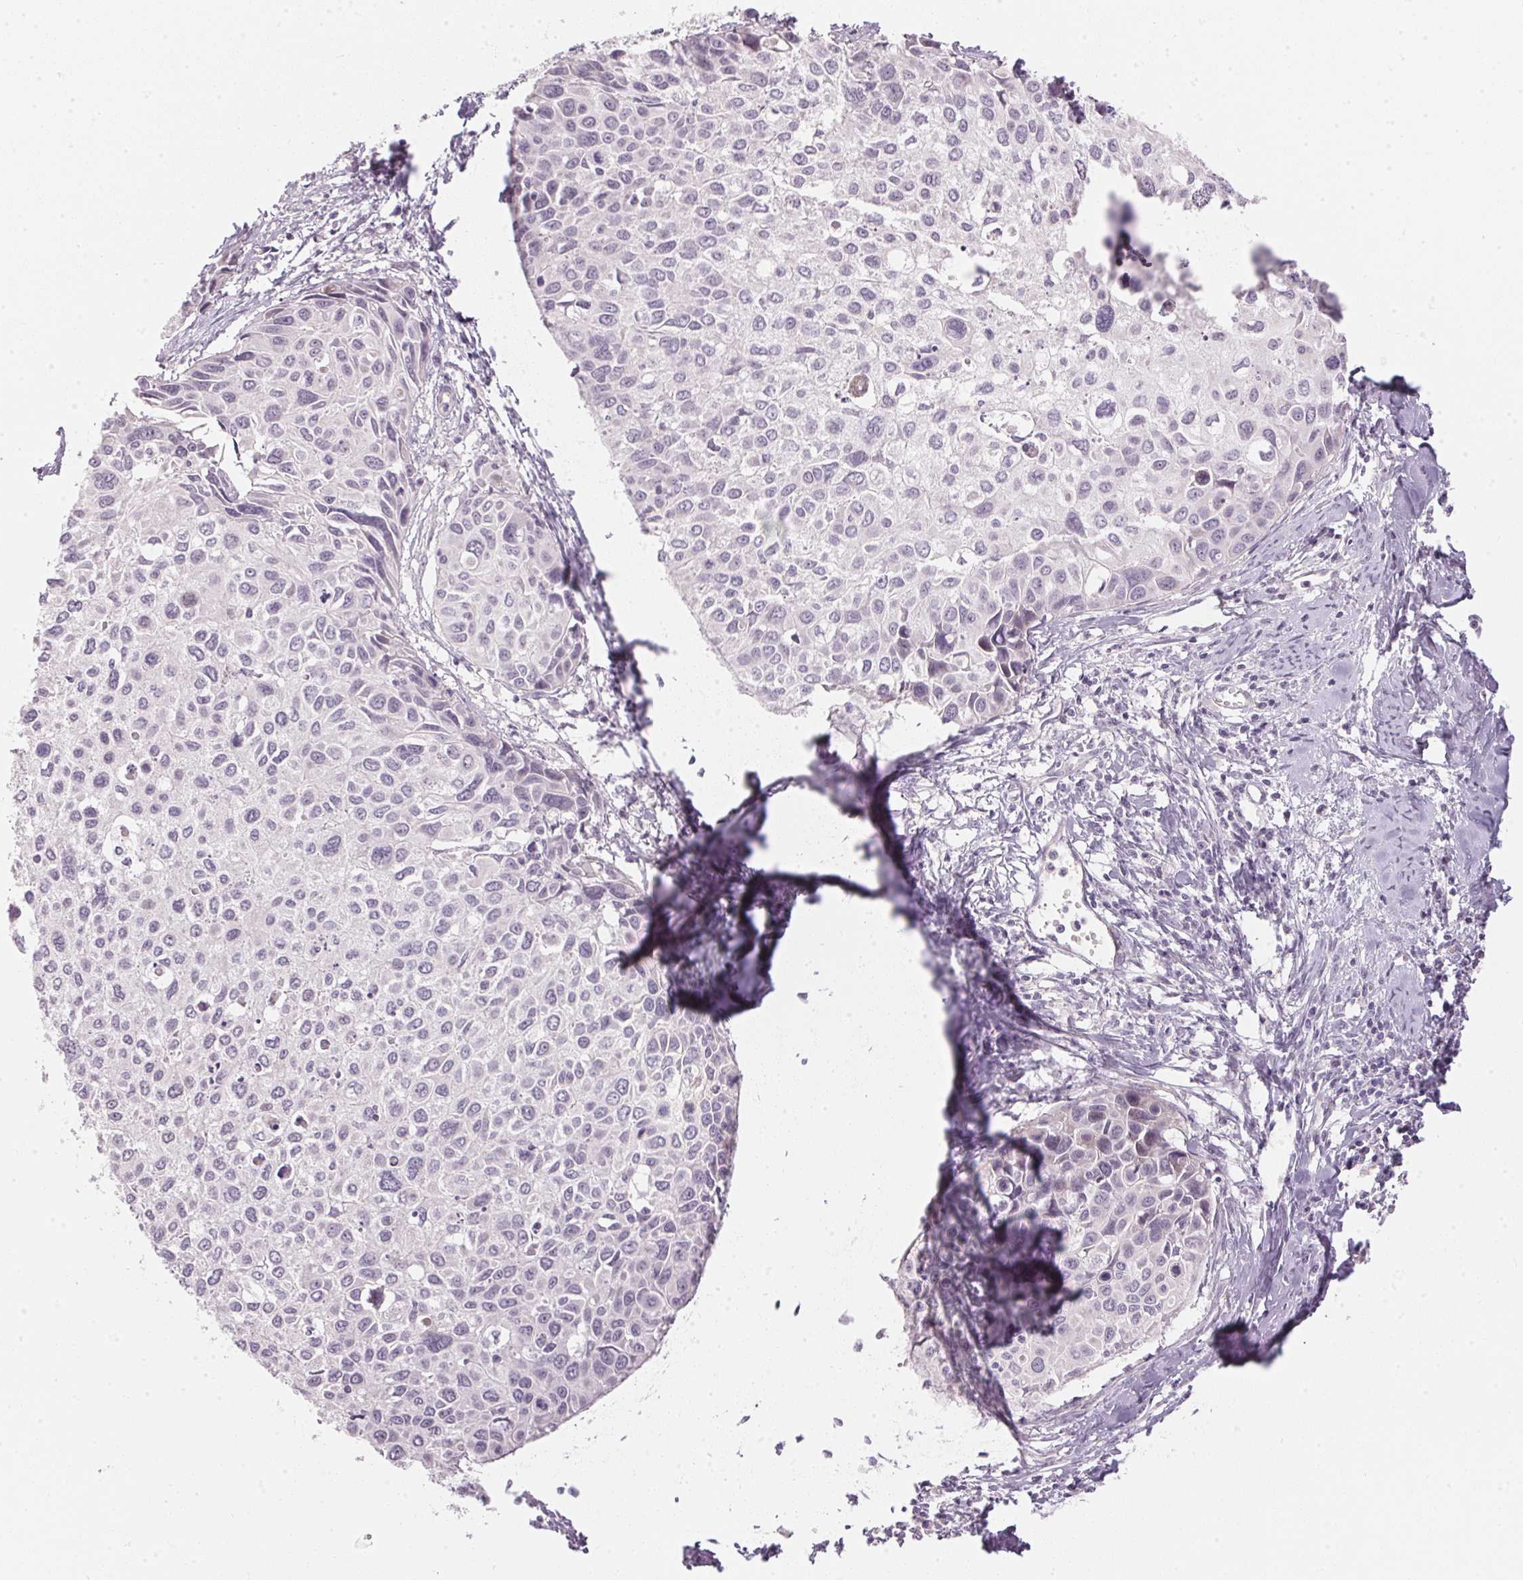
{"staining": {"intensity": "negative", "quantity": "none", "location": "none"}, "tissue": "cervical cancer", "cell_type": "Tumor cells", "image_type": "cancer", "snomed": [{"axis": "morphology", "description": "Squamous cell carcinoma, NOS"}, {"axis": "topography", "description": "Cervix"}], "caption": "Cervical cancer was stained to show a protein in brown. There is no significant positivity in tumor cells.", "gene": "GDAP1L1", "patient": {"sex": "female", "age": 50}}